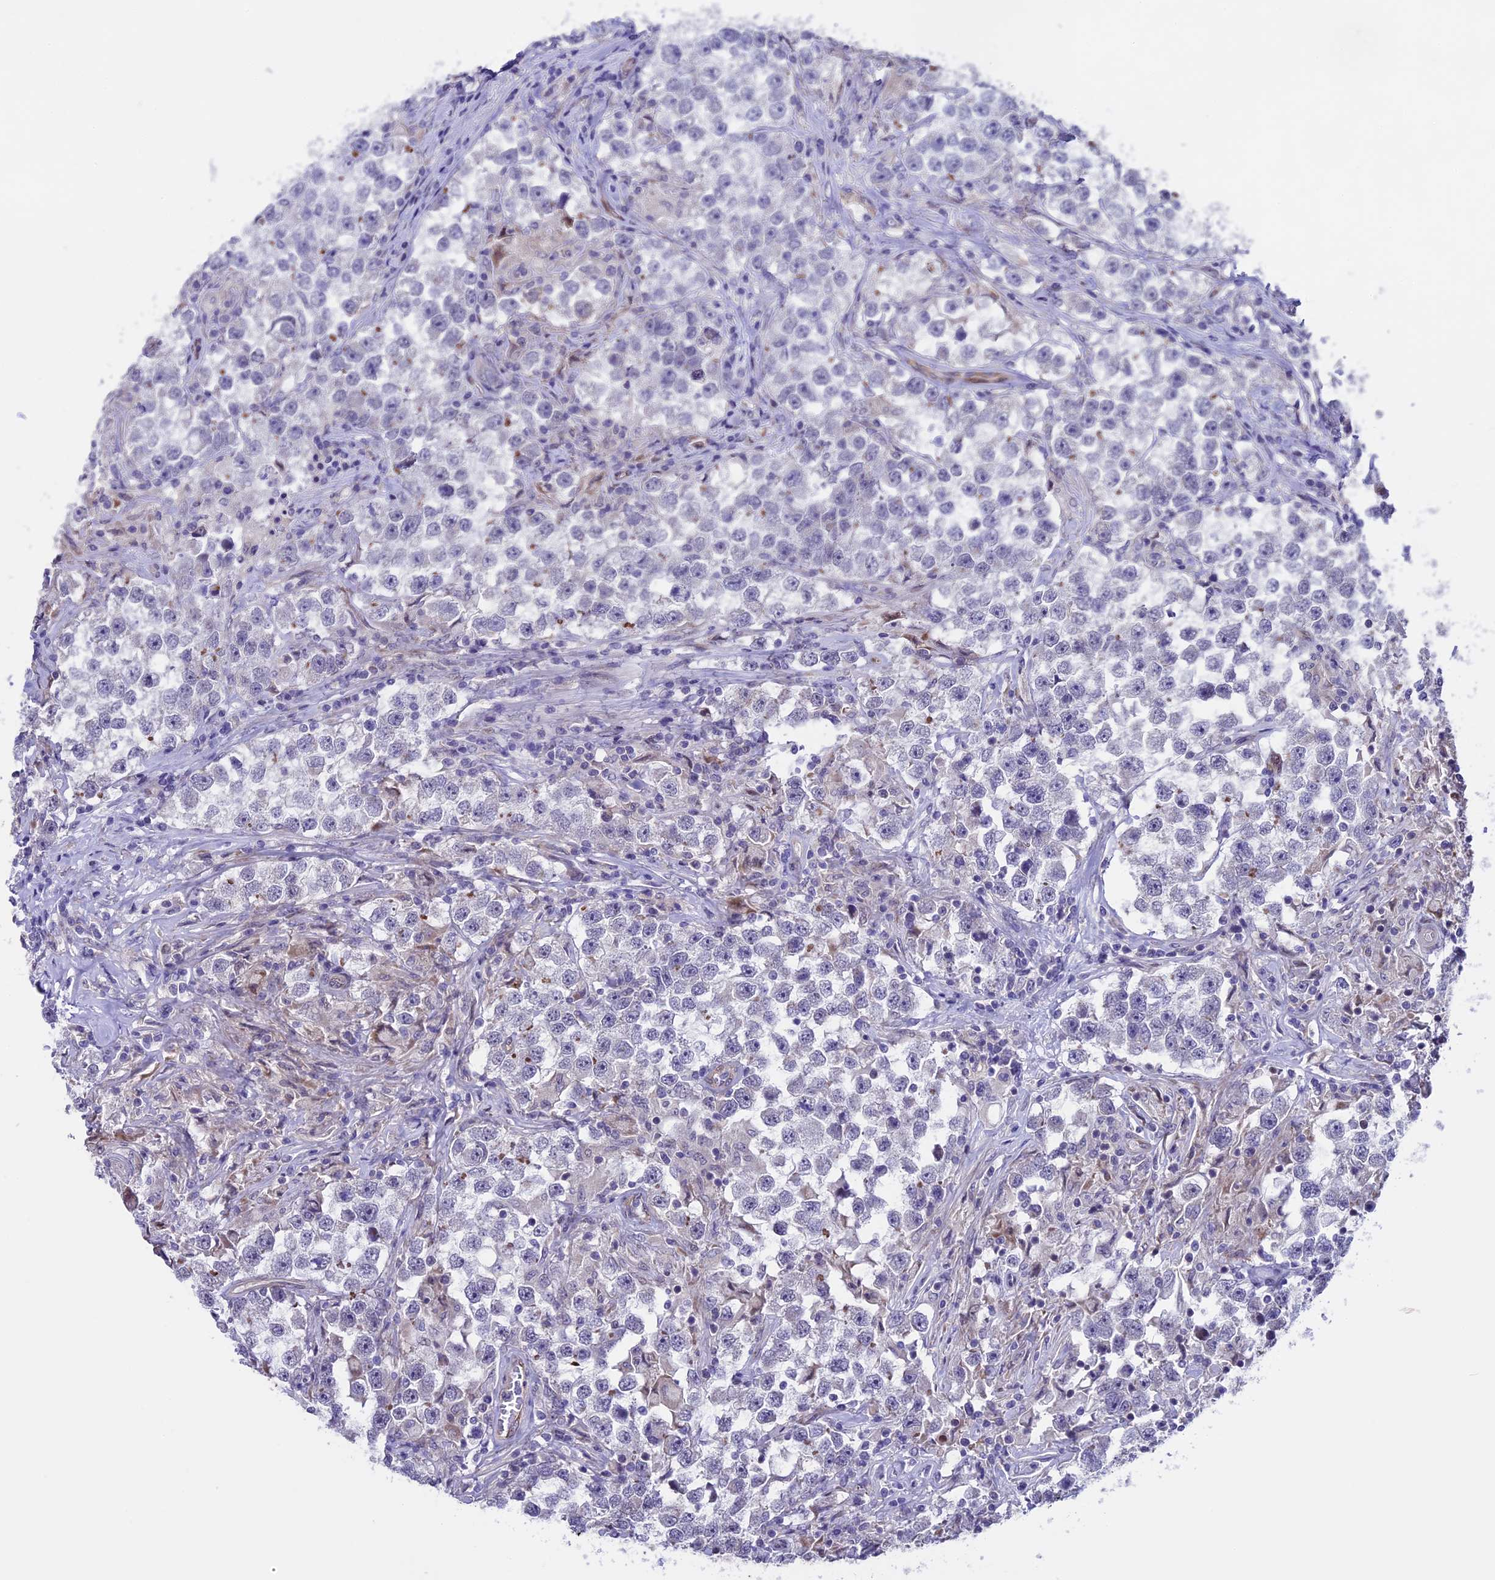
{"staining": {"intensity": "negative", "quantity": "none", "location": "none"}, "tissue": "testis cancer", "cell_type": "Tumor cells", "image_type": "cancer", "snomed": [{"axis": "morphology", "description": "Seminoma, NOS"}, {"axis": "topography", "description": "Testis"}], "caption": "Testis seminoma stained for a protein using immunohistochemistry exhibits no positivity tumor cells.", "gene": "TMEM171", "patient": {"sex": "male", "age": 46}}